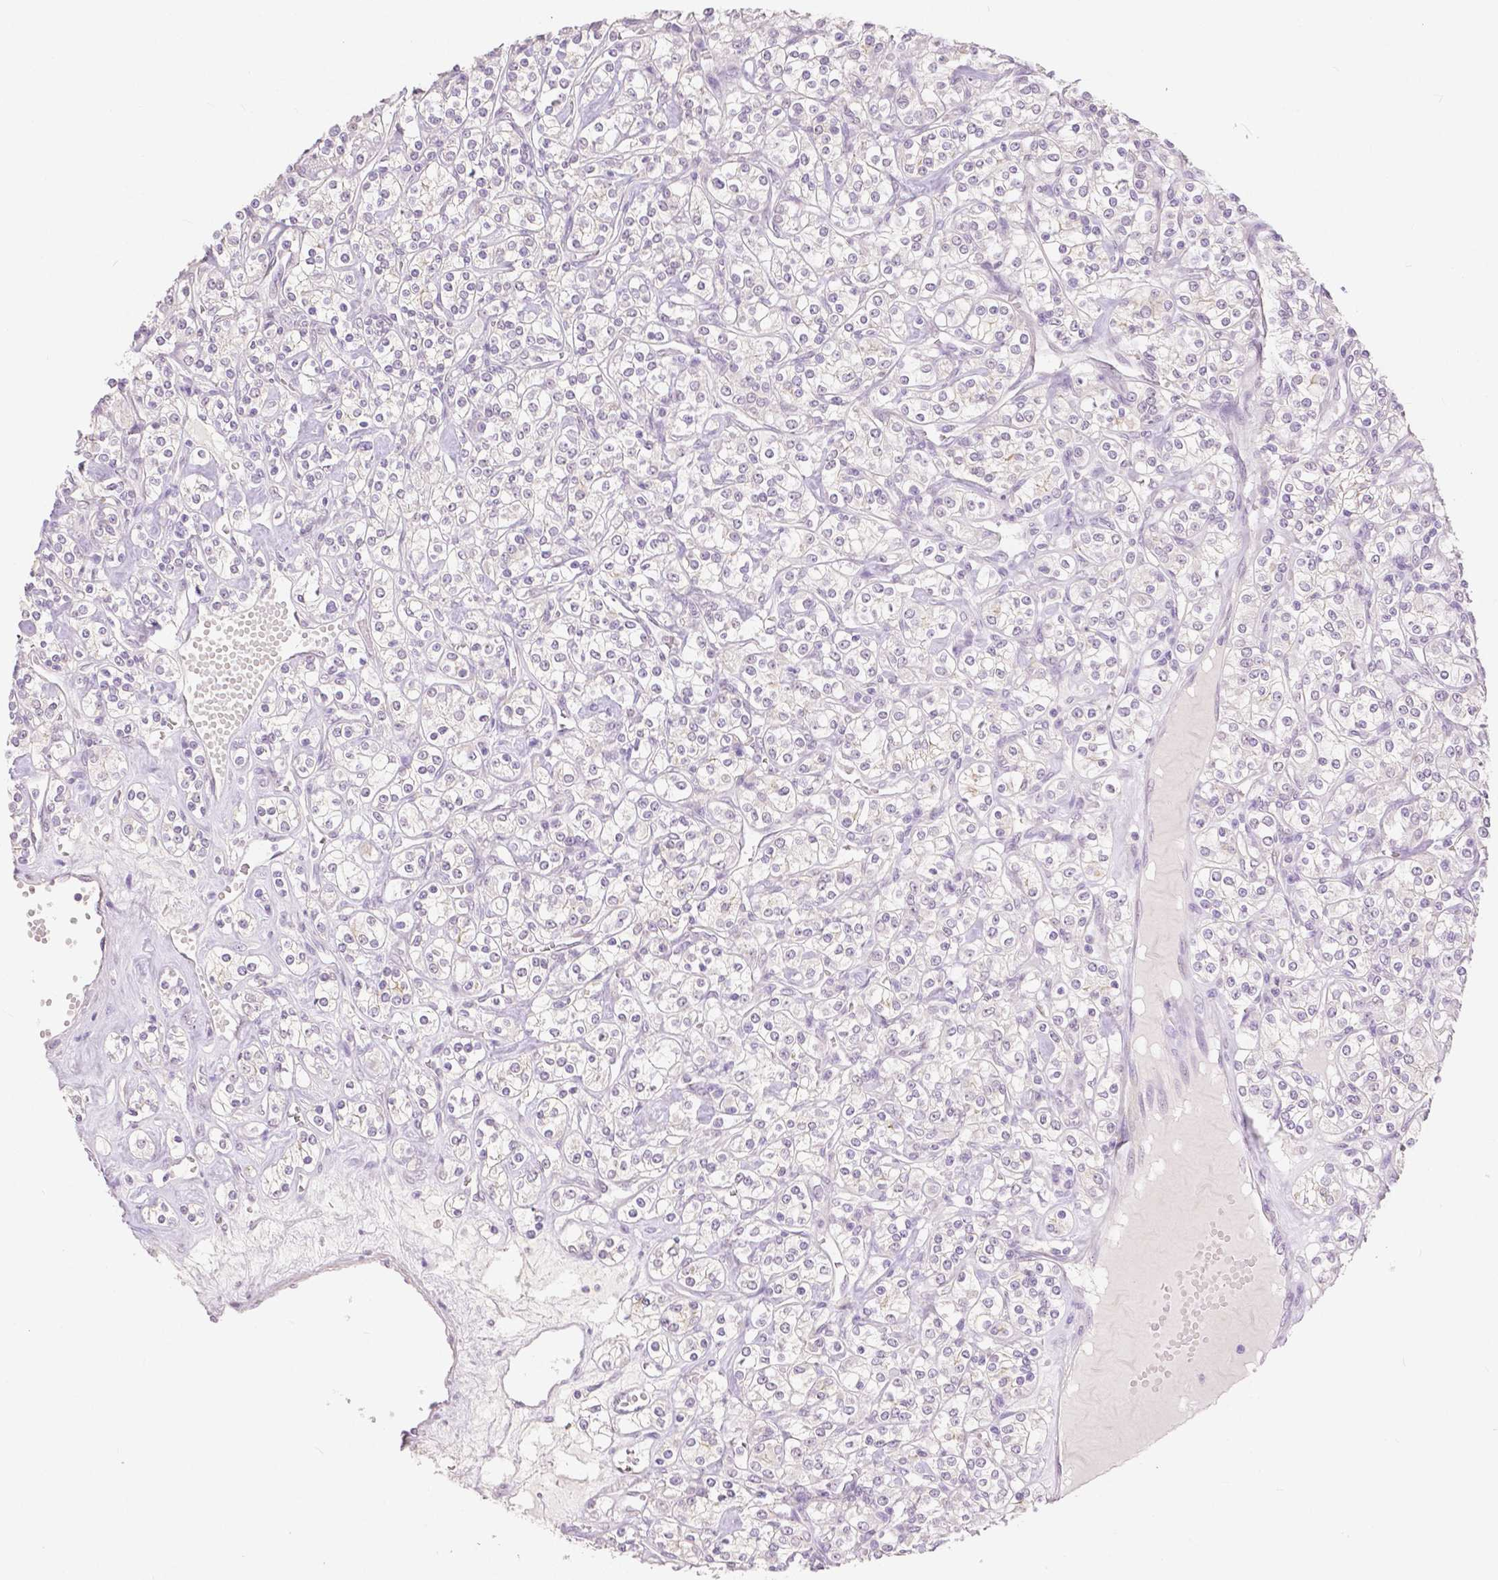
{"staining": {"intensity": "negative", "quantity": "none", "location": "none"}, "tissue": "renal cancer", "cell_type": "Tumor cells", "image_type": "cancer", "snomed": [{"axis": "morphology", "description": "Adenocarcinoma, NOS"}, {"axis": "topography", "description": "Kidney"}], "caption": "A histopathology image of human renal cancer is negative for staining in tumor cells.", "gene": "OCLN", "patient": {"sex": "male", "age": 77}}